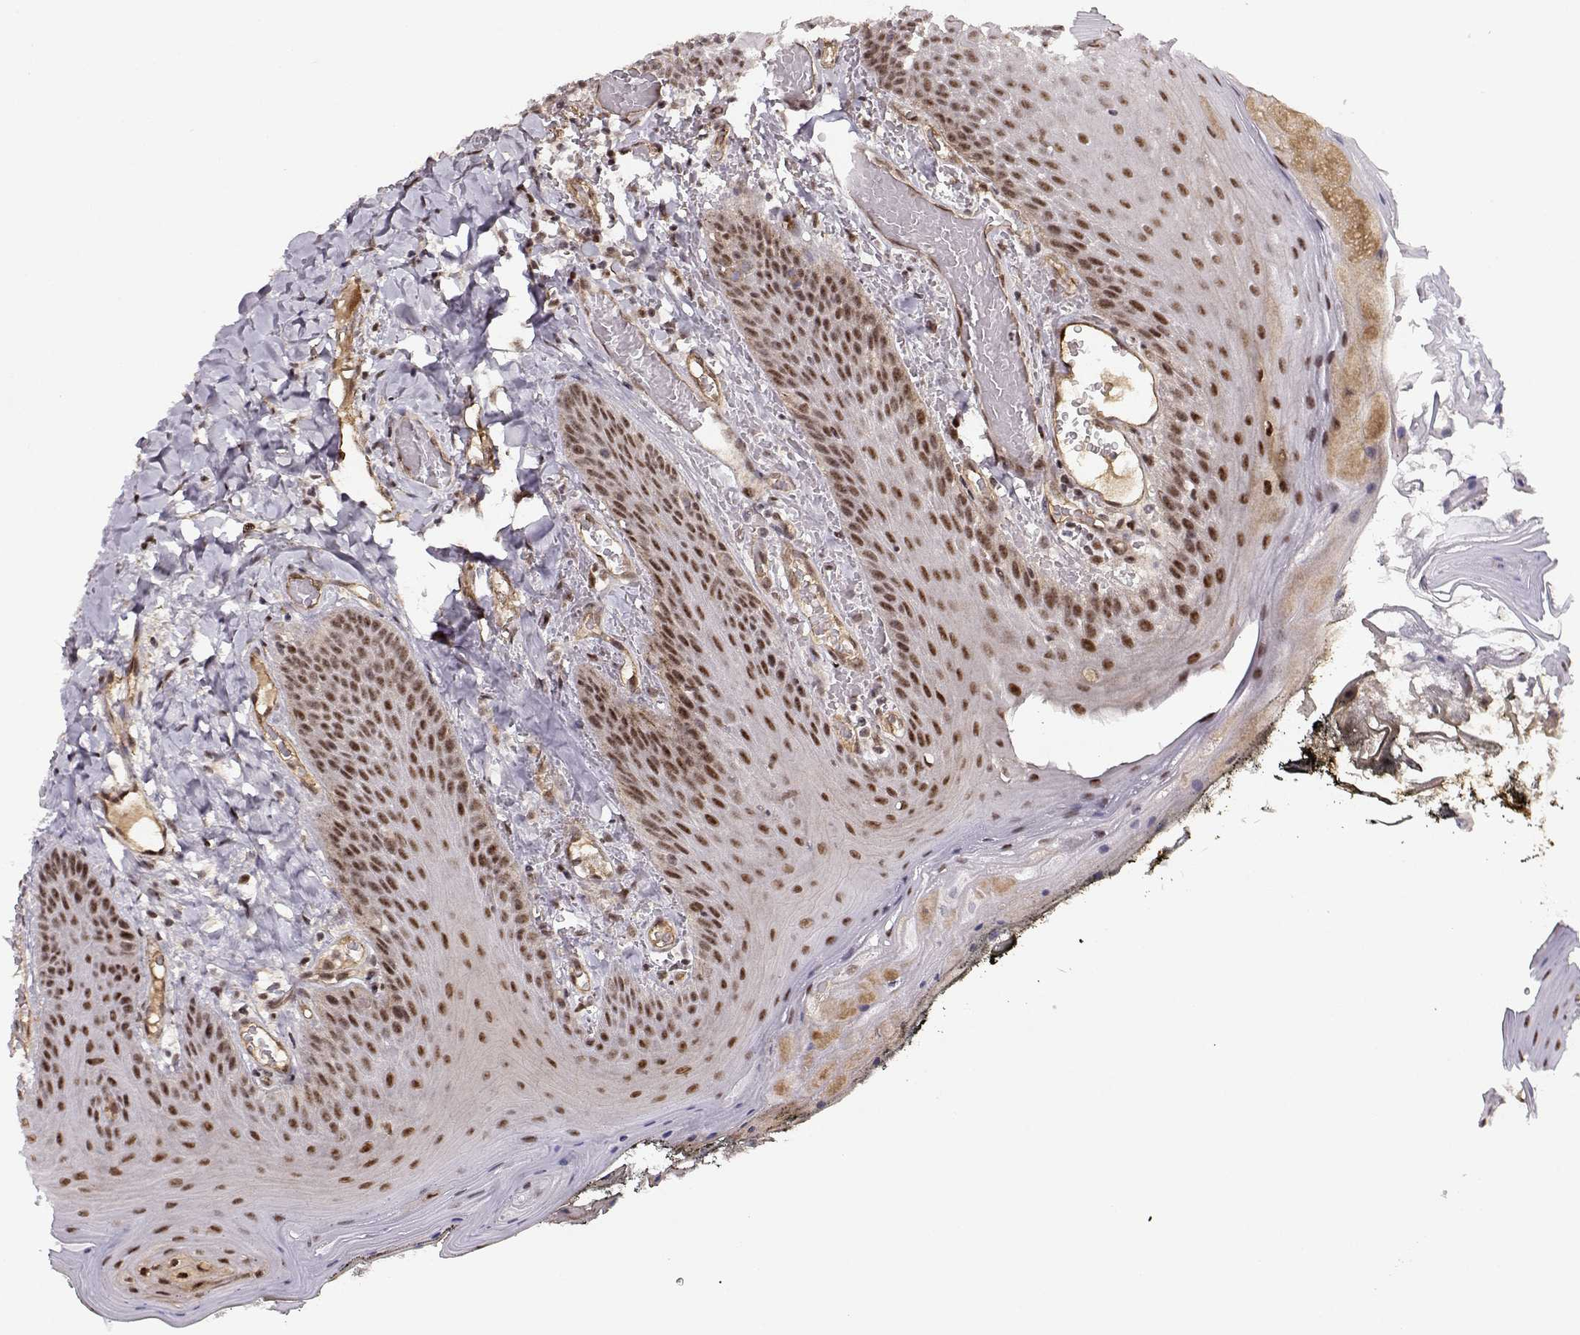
{"staining": {"intensity": "strong", "quantity": ">75%", "location": "nuclear"}, "tissue": "oral mucosa", "cell_type": "Squamous epithelial cells", "image_type": "normal", "snomed": [{"axis": "morphology", "description": "Normal tissue, NOS"}, {"axis": "topography", "description": "Oral tissue"}], "caption": "This micrograph exhibits immunohistochemistry (IHC) staining of benign human oral mucosa, with high strong nuclear staining in about >75% of squamous epithelial cells.", "gene": "CIR1", "patient": {"sex": "male", "age": 9}}